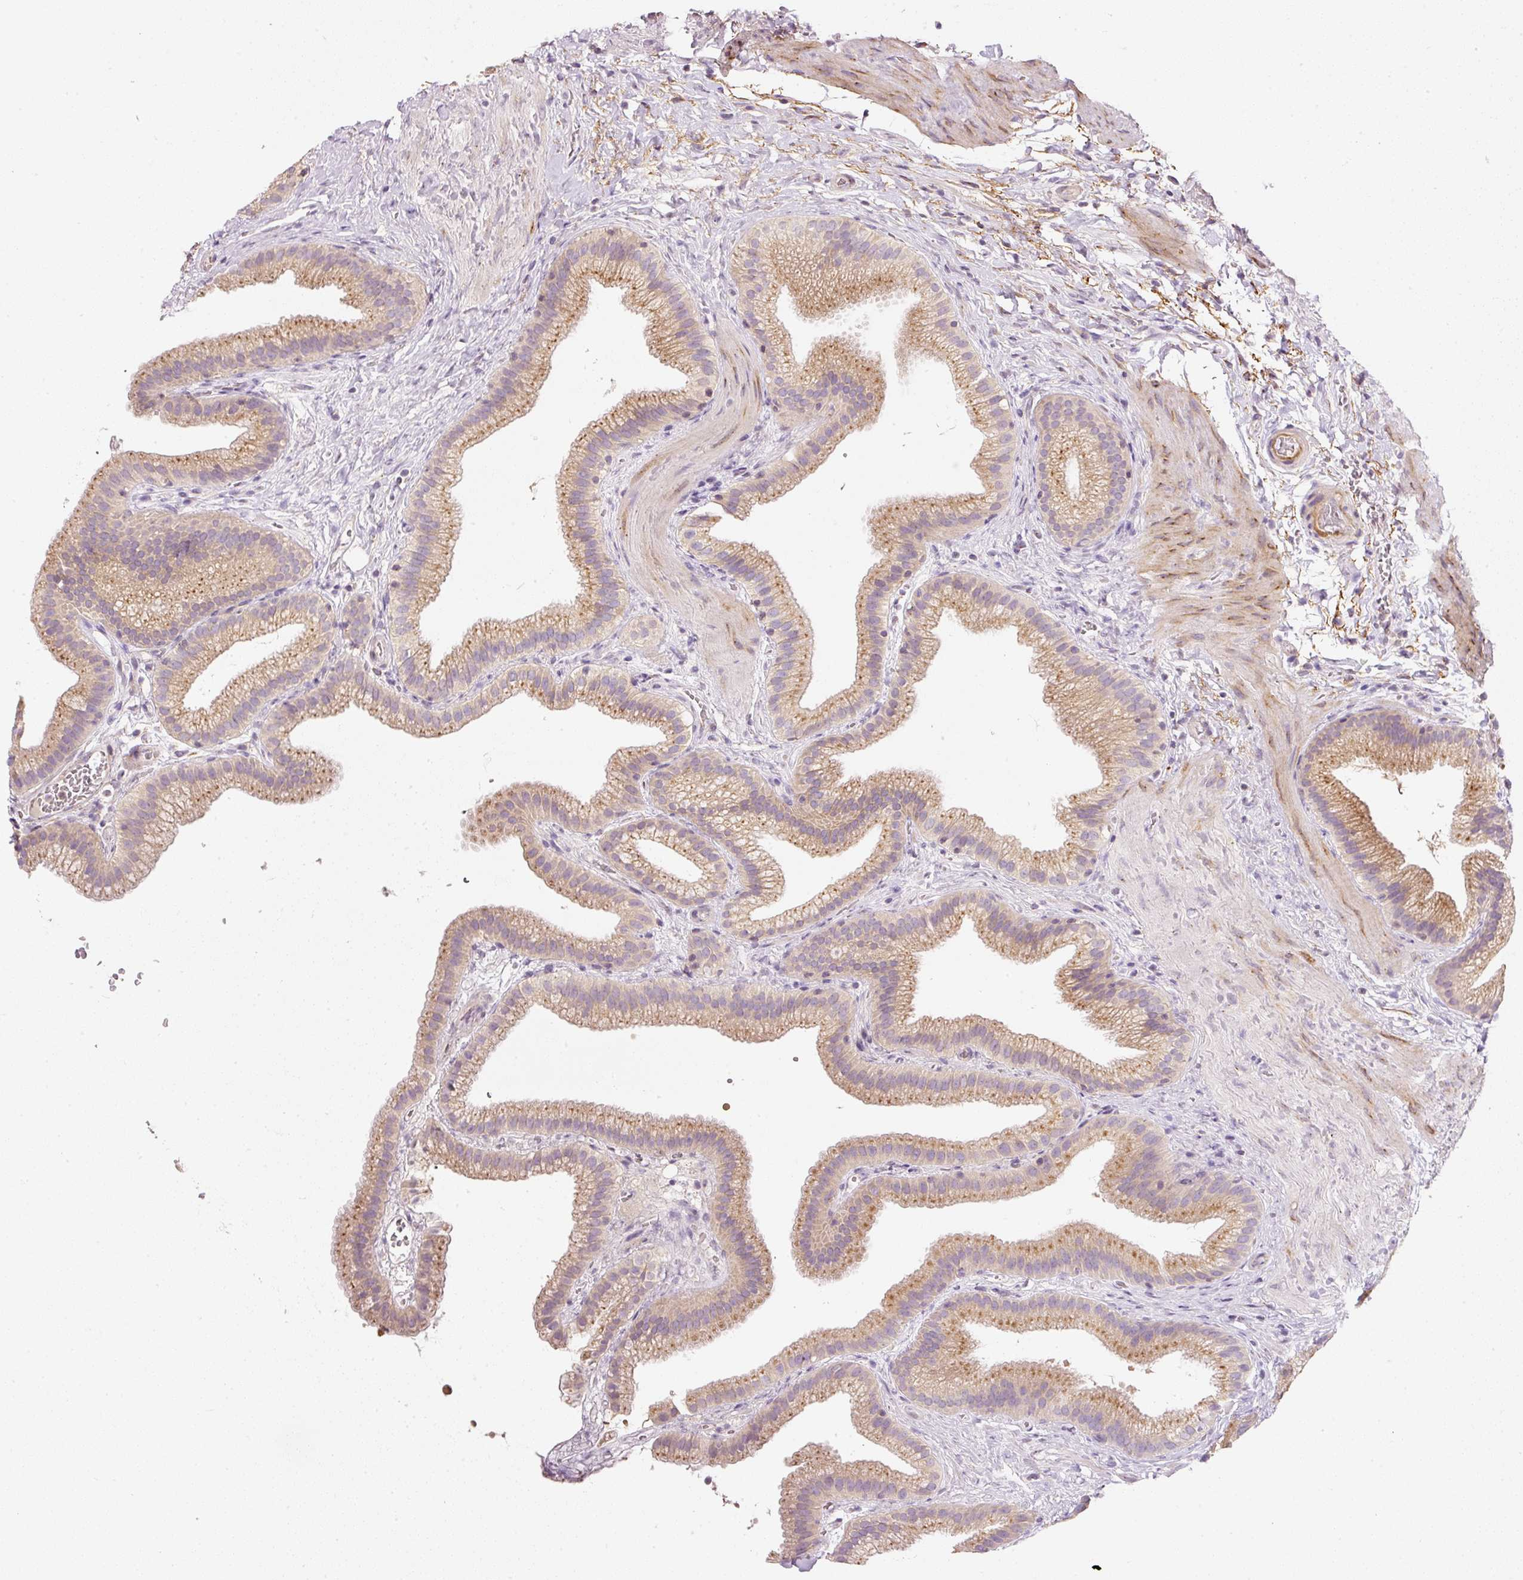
{"staining": {"intensity": "moderate", "quantity": ">75%", "location": "cytoplasmic/membranous"}, "tissue": "gallbladder", "cell_type": "Glandular cells", "image_type": "normal", "snomed": [{"axis": "morphology", "description": "Normal tissue, NOS"}, {"axis": "topography", "description": "Gallbladder"}], "caption": "Immunohistochemistry image of benign gallbladder: human gallbladder stained using immunohistochemistry reveals medium levels of moderate protein expression localized specifically in the cytoplasmic/membranous of glandular cells, appearing as a cytoplasmic/membranous brown color.", "gene": "RNF167", "patient": {"sex": "female", "age": 63}}